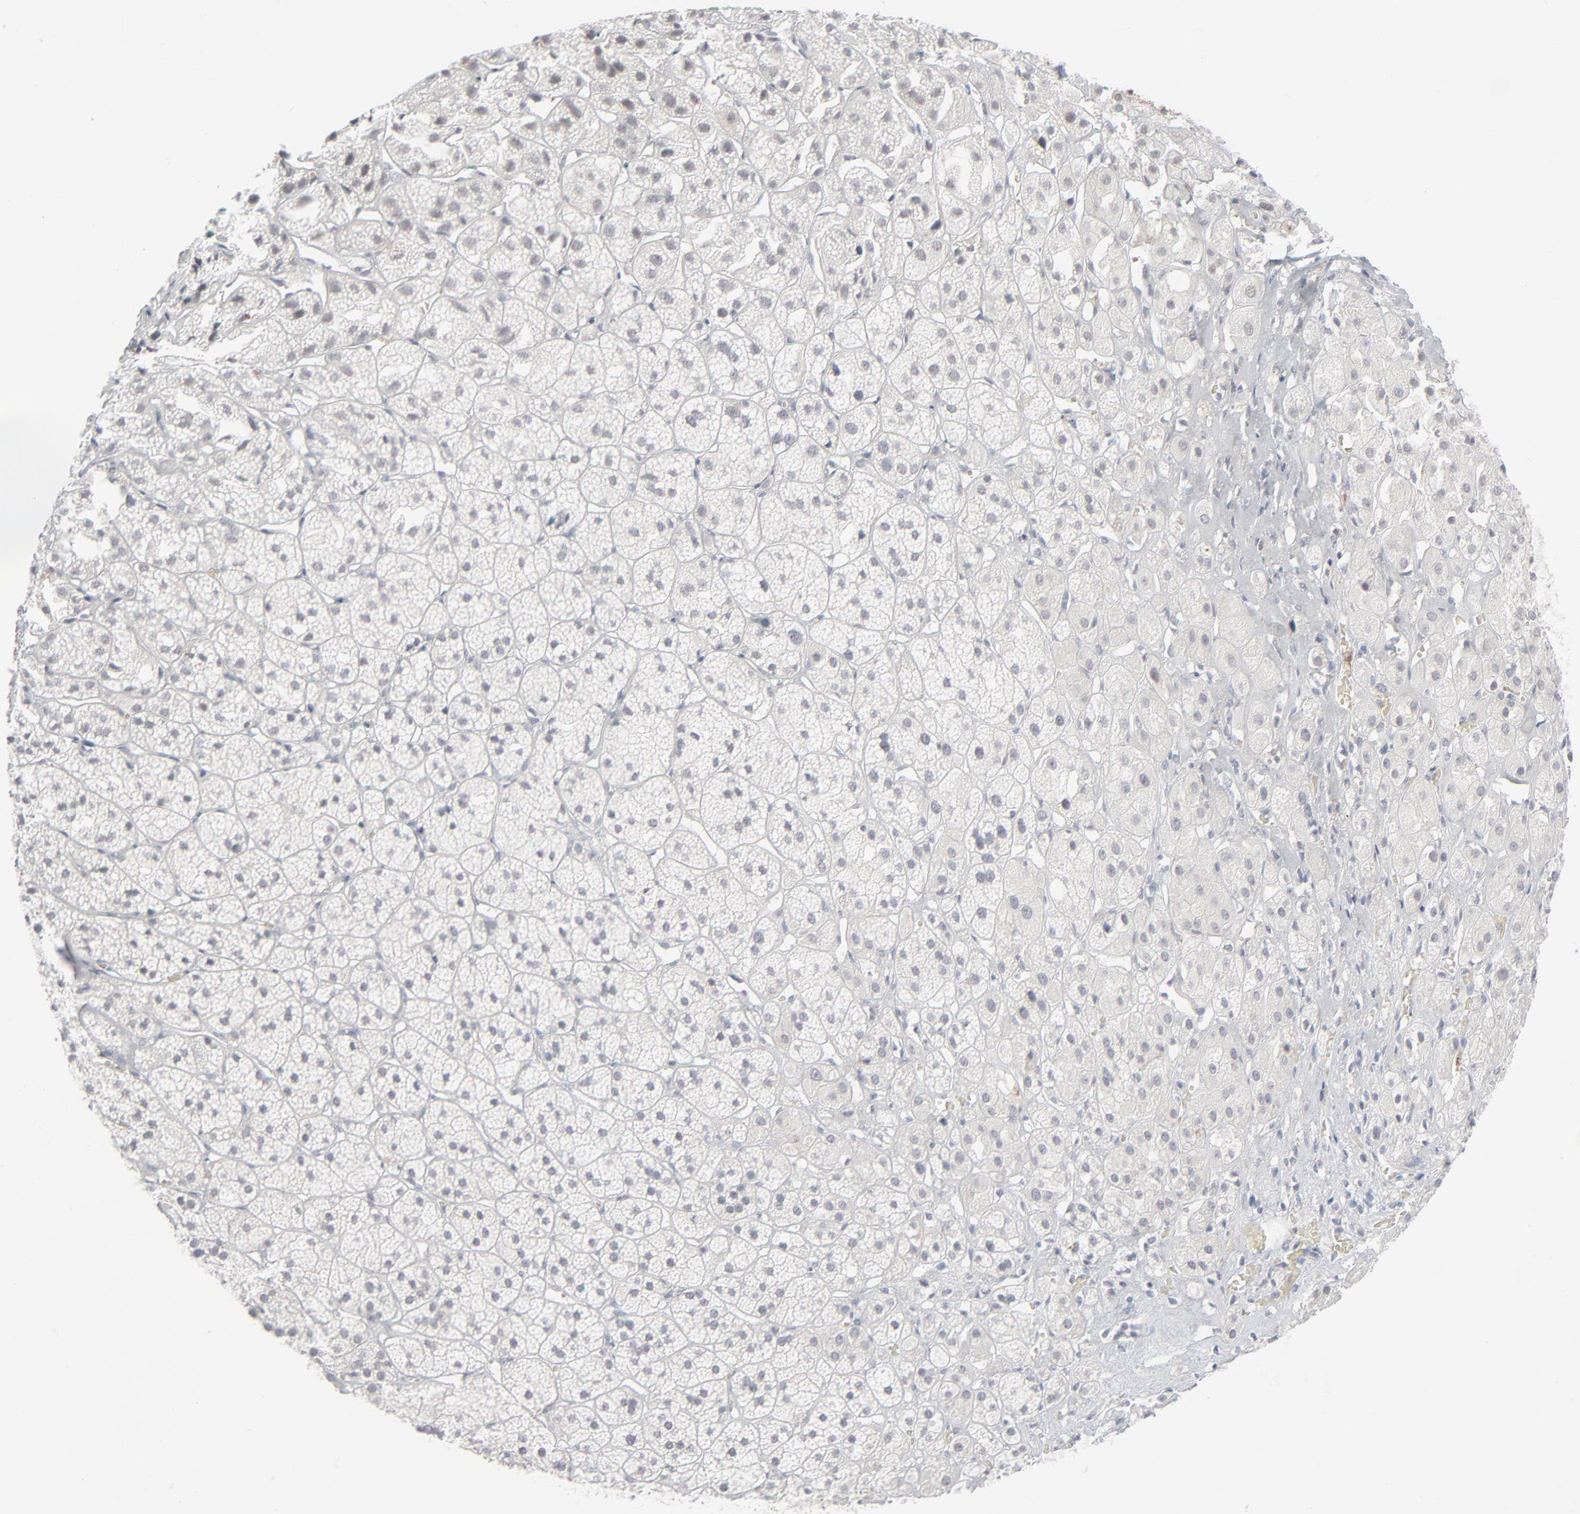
{"staining": {"intensity": "weak", "quantity": ">75%", "location": "nuclear"}, "tissue": "adrenal gland", "cell_type": "Glandular cells", "image_type": "normal", "snomed": [{"axis": "morphology", "description": "Normal tissue, NOS"}, {"axis": "topography", "description": "Adrenal gland"}], "caption": "IHC histopathology image of normal human adrenal gland stained for a protein (brown), which demonstrates low levels of weak nuclear staining in approximately >75% of glandular cells.", "gene": "MPHOSPH6", "patient": {"sex": "female", "age": 71}}